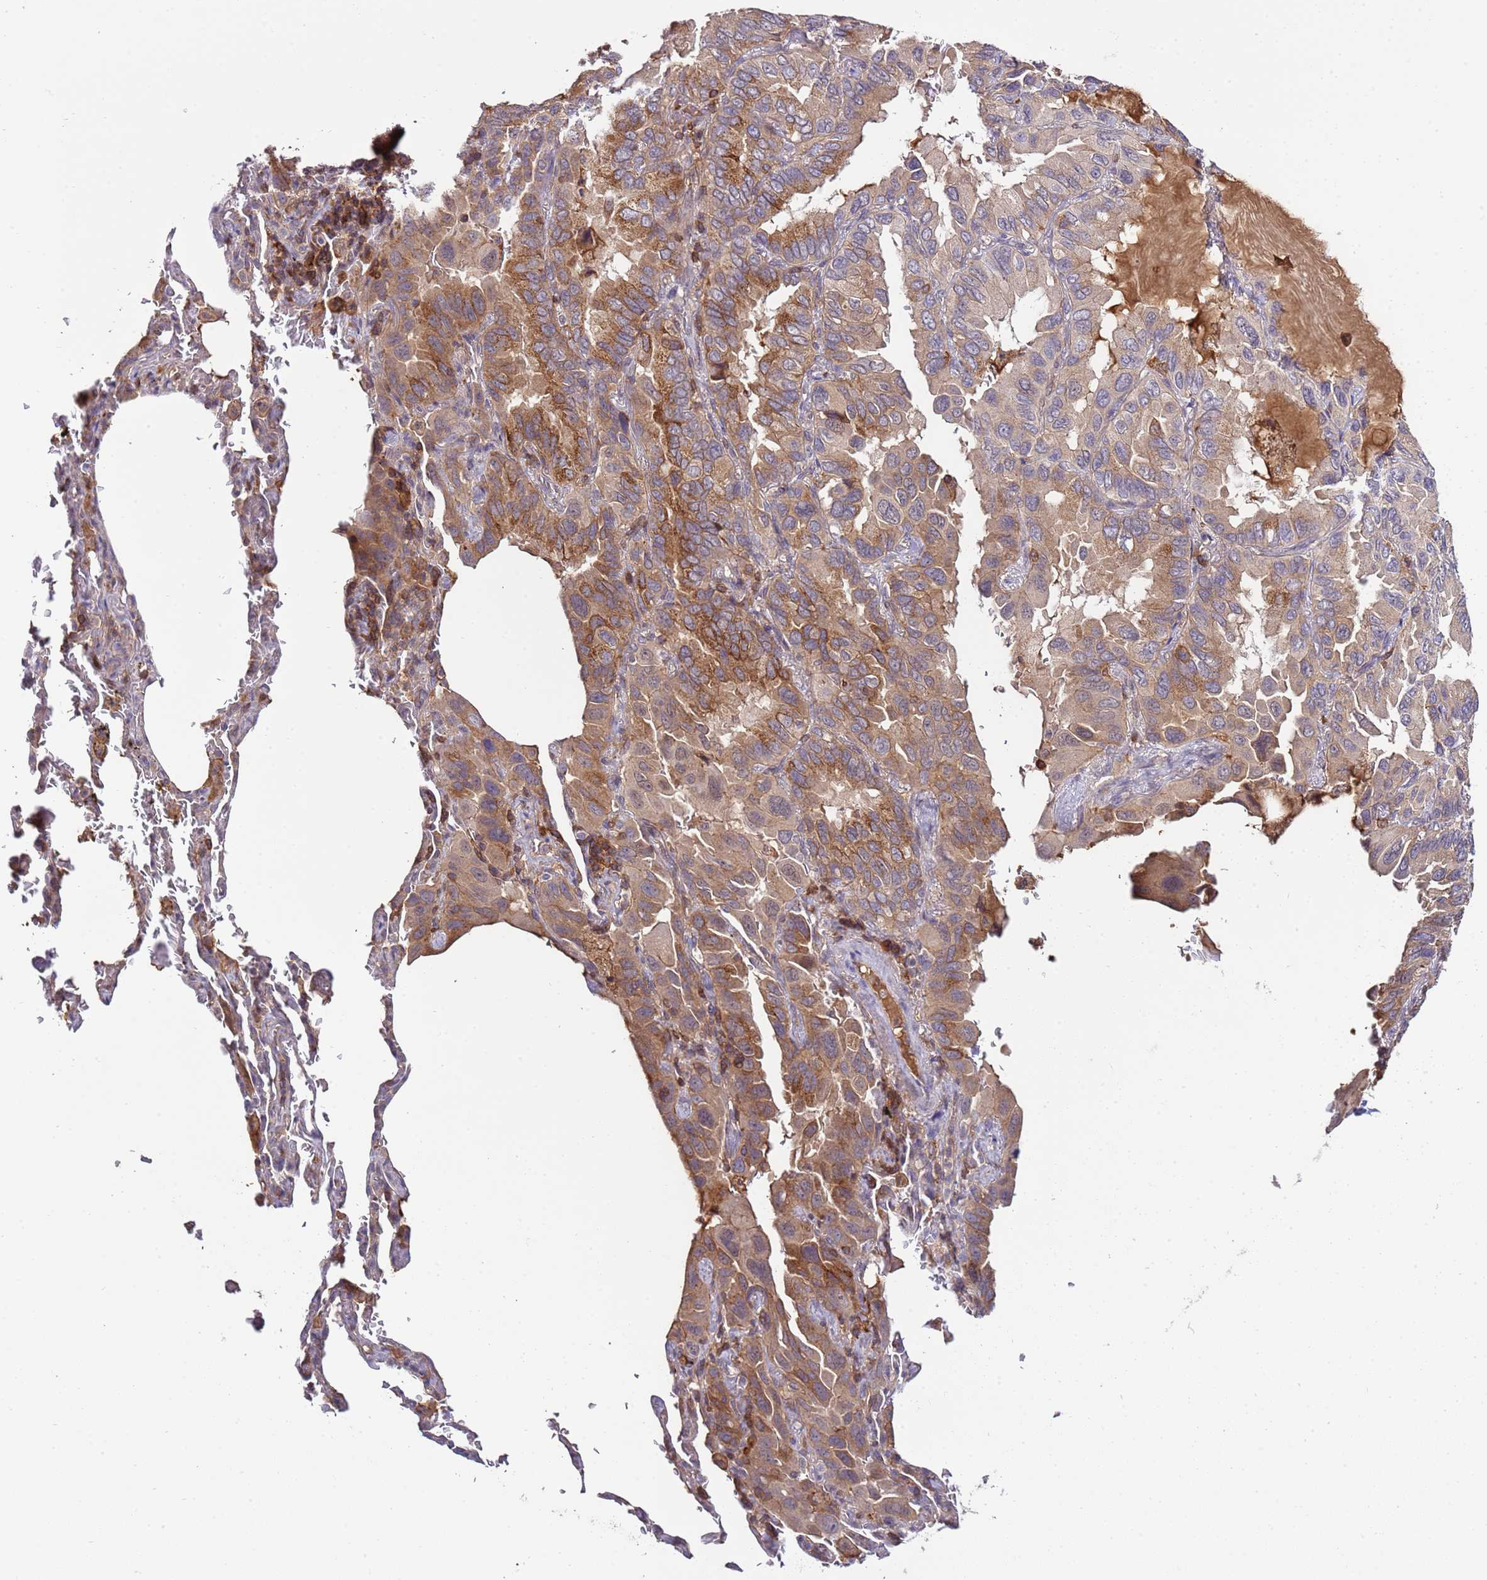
{"staining": {"intensity": "moderate", "quantity": "25%-75%", "location": "cytoplasmic/membranous"}, "tissue": "lung cancer", "cell_type": "Tumor cells", "image_type": "cancer", "snomed": [{"axis": "morphology", "description": "Adenocarcinoma, NOS"}, {"axis": "topography", "description": "Lung"}], "caption": "Protein staining displays moderate cytoplasmic/membranous expression in approximately 25%-75% of tumor cells in lung adenocarcinoma.", "gene": "ZNF624", "patient": {"sex": "male", "age": 64}}